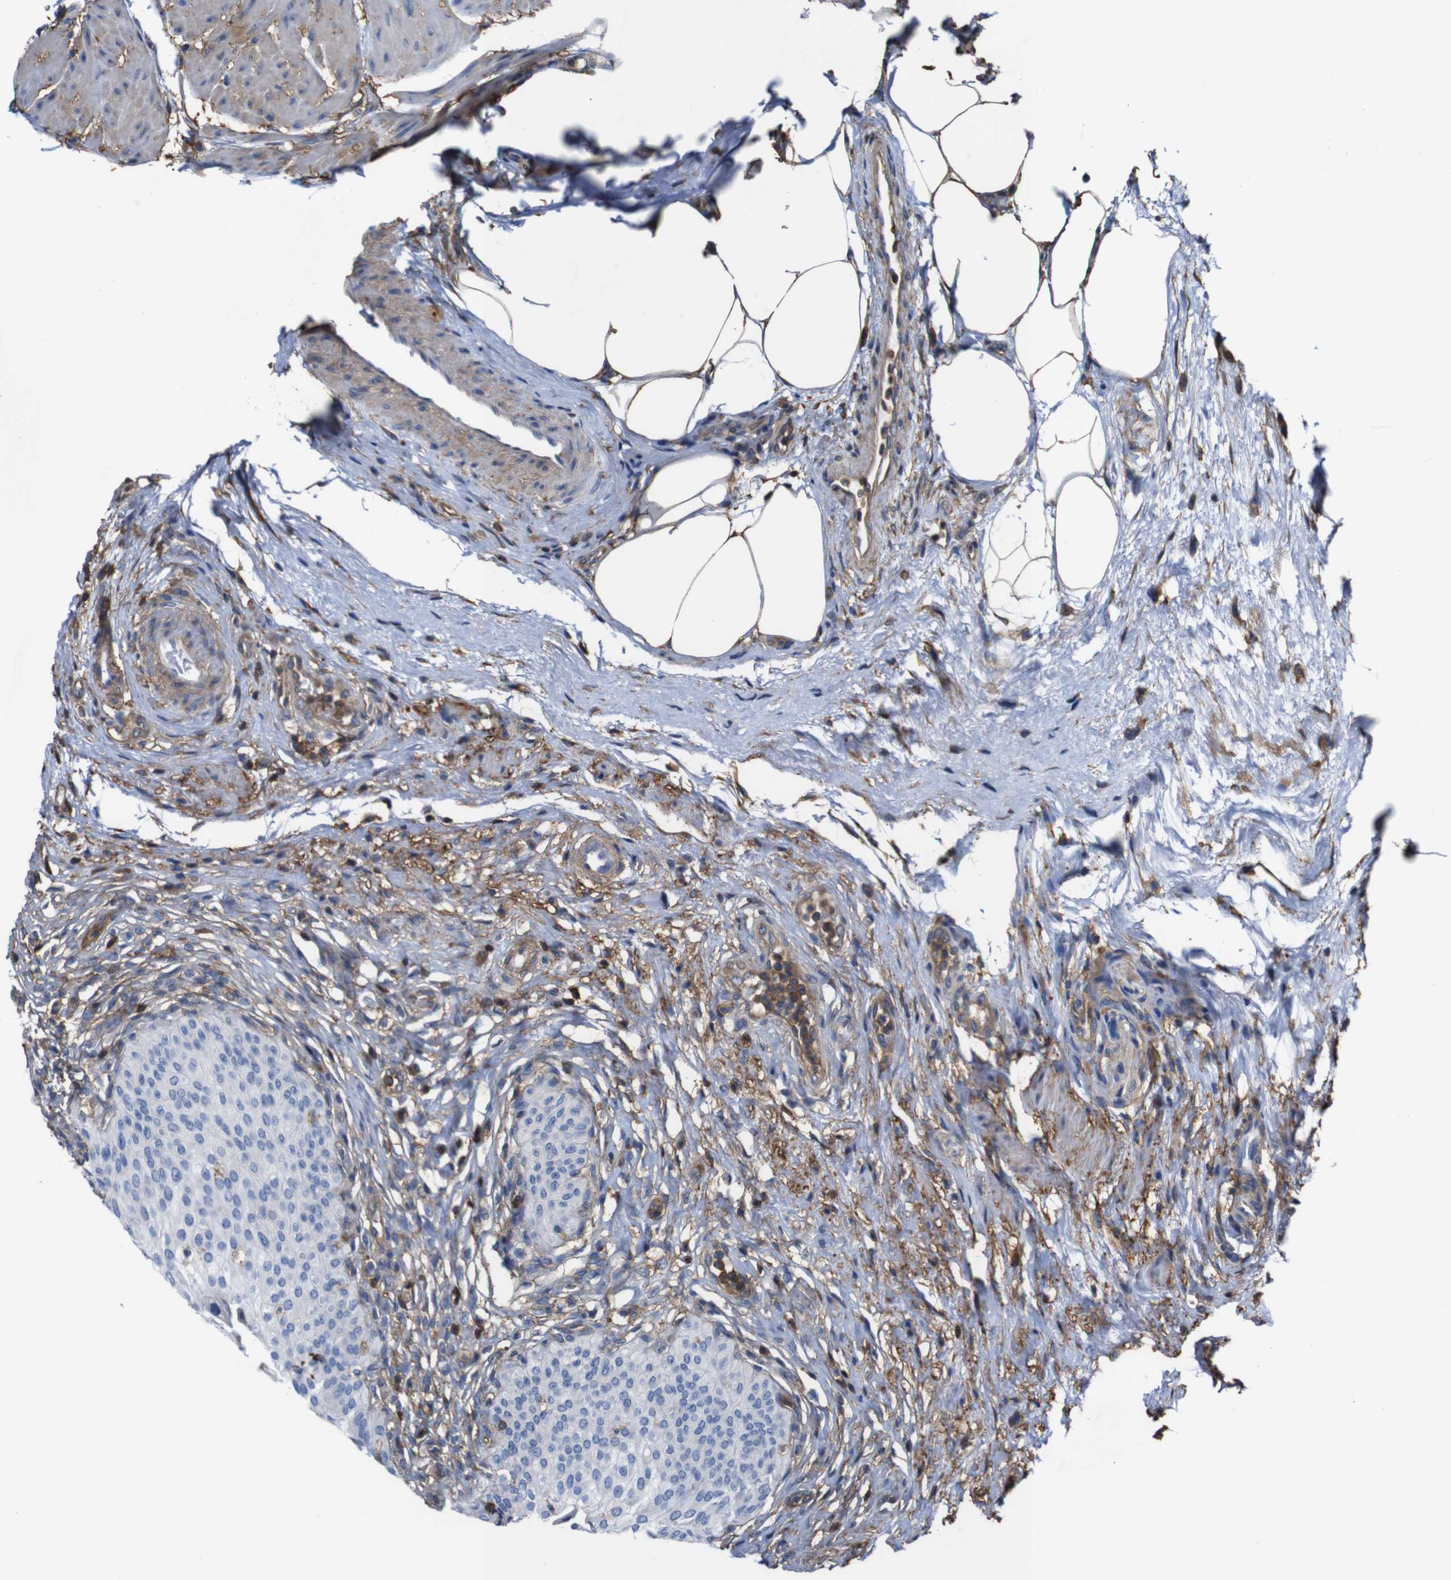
{"staining": {"intensity": "negative", "quantity": "none", "location": "none"}, "tissue": "urinary bladder", "cell_type": "Urothelial cells", "image_type": "normal", "snomed": [{"axis": "morphology", "description": "Normal tissue, NOS"}, {"axis": "topography", "description": "Urinary bladder"}], "caption": "This histopathology image is of benign urinary bladder stained with IHC to label a protein in brown with the nuclei are counter-stained blue. There is no staining in urothelial cells. (DAB (3,3'-diaminobenzidine) IHC, high magnification).", "gene": "PI4KA", "patient": {"sex": "male", "age": 46}}